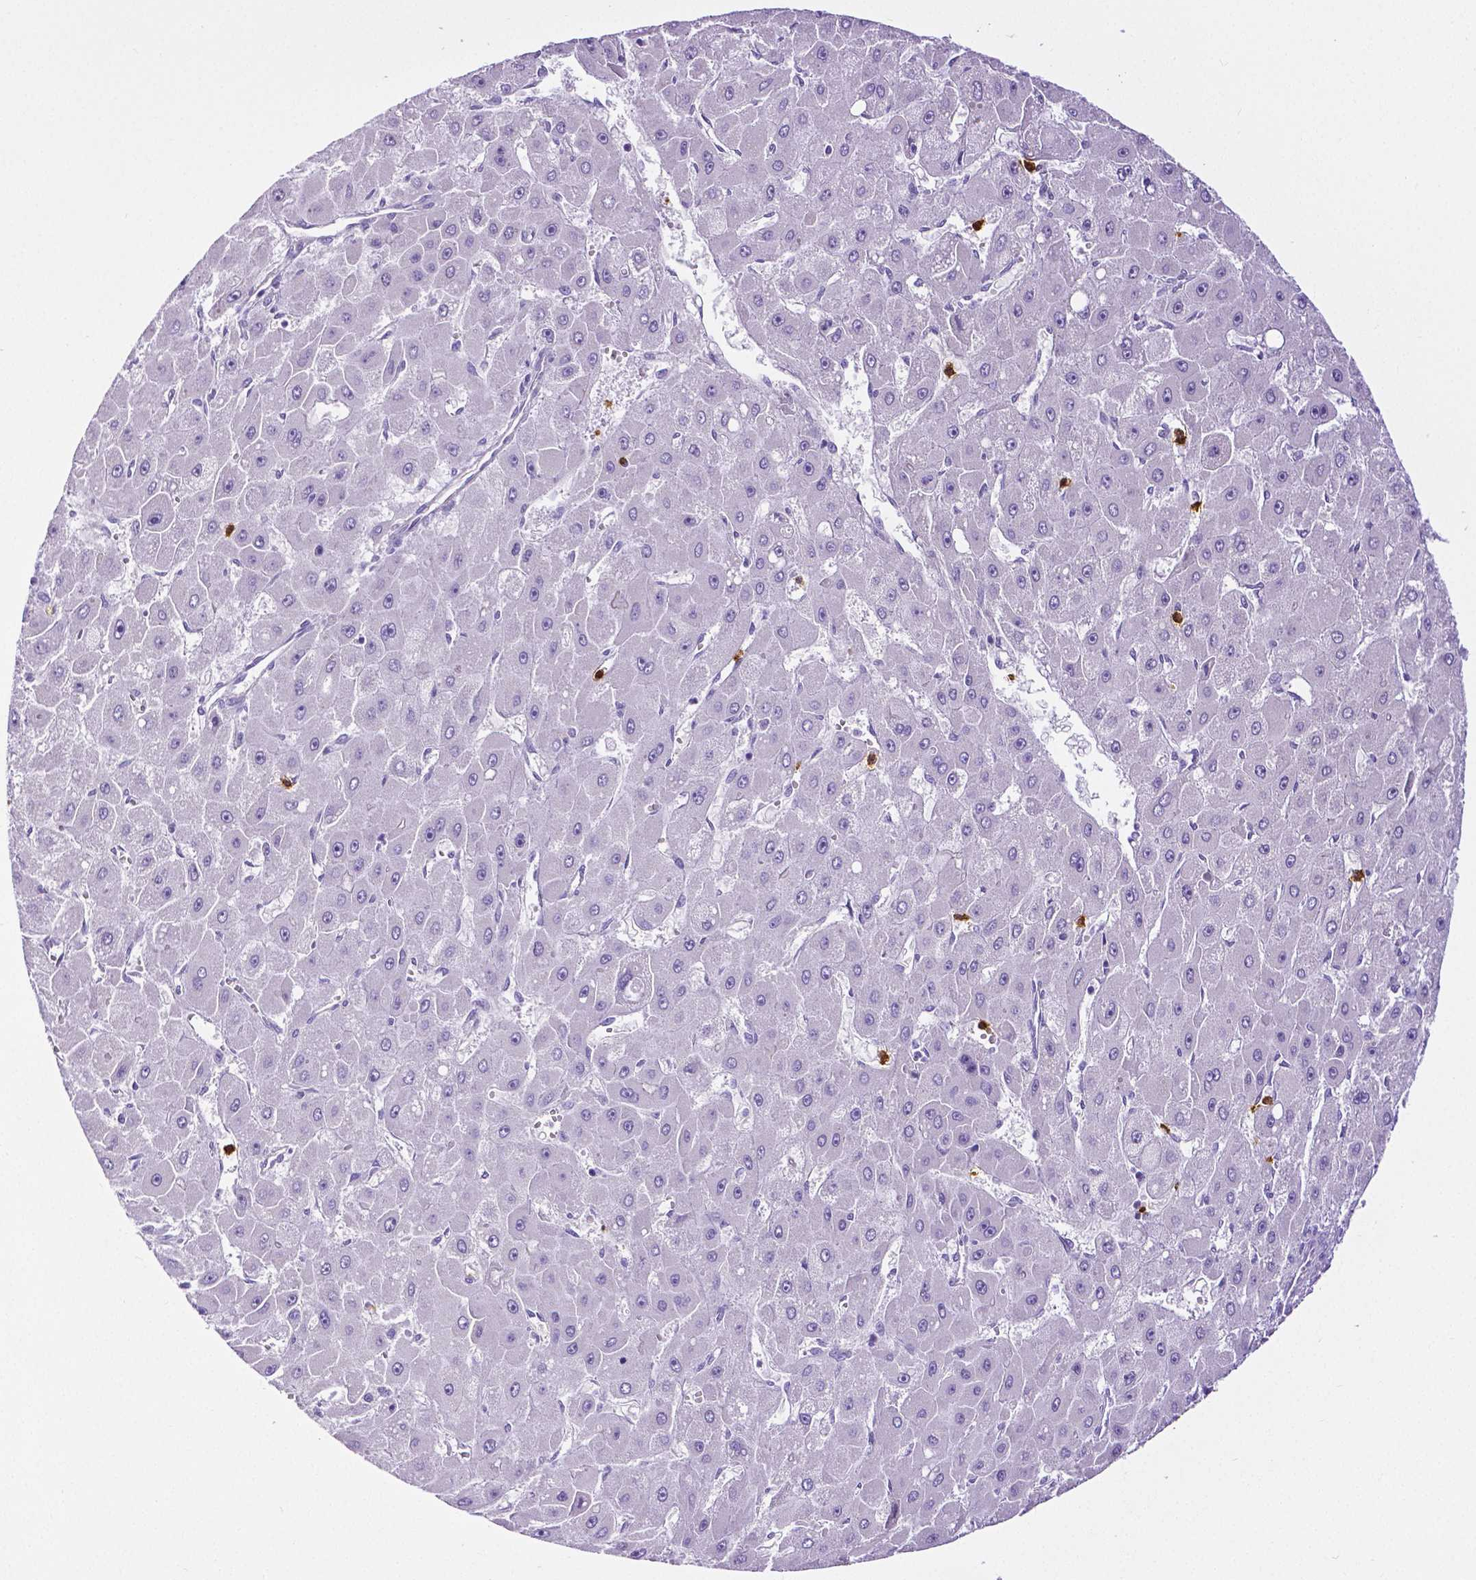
{"staining": {"intensity": "negative", "quantity": "none", "location": "none"}, "tissue": "liver cancer", "cell_type": "Tumor cells", "image_type": "cancer", "snomed": [{"axis": "morphology", "description": "Carcinoma, Hepatocellular, NOS"}, {"axis": "topography", "description": "Liver"}], "caption": "The image demonstrates no significant expression in tumor cells of liver cancer.", "gene": "MMP9", "patient": {"sex": "female", "age": 25}}